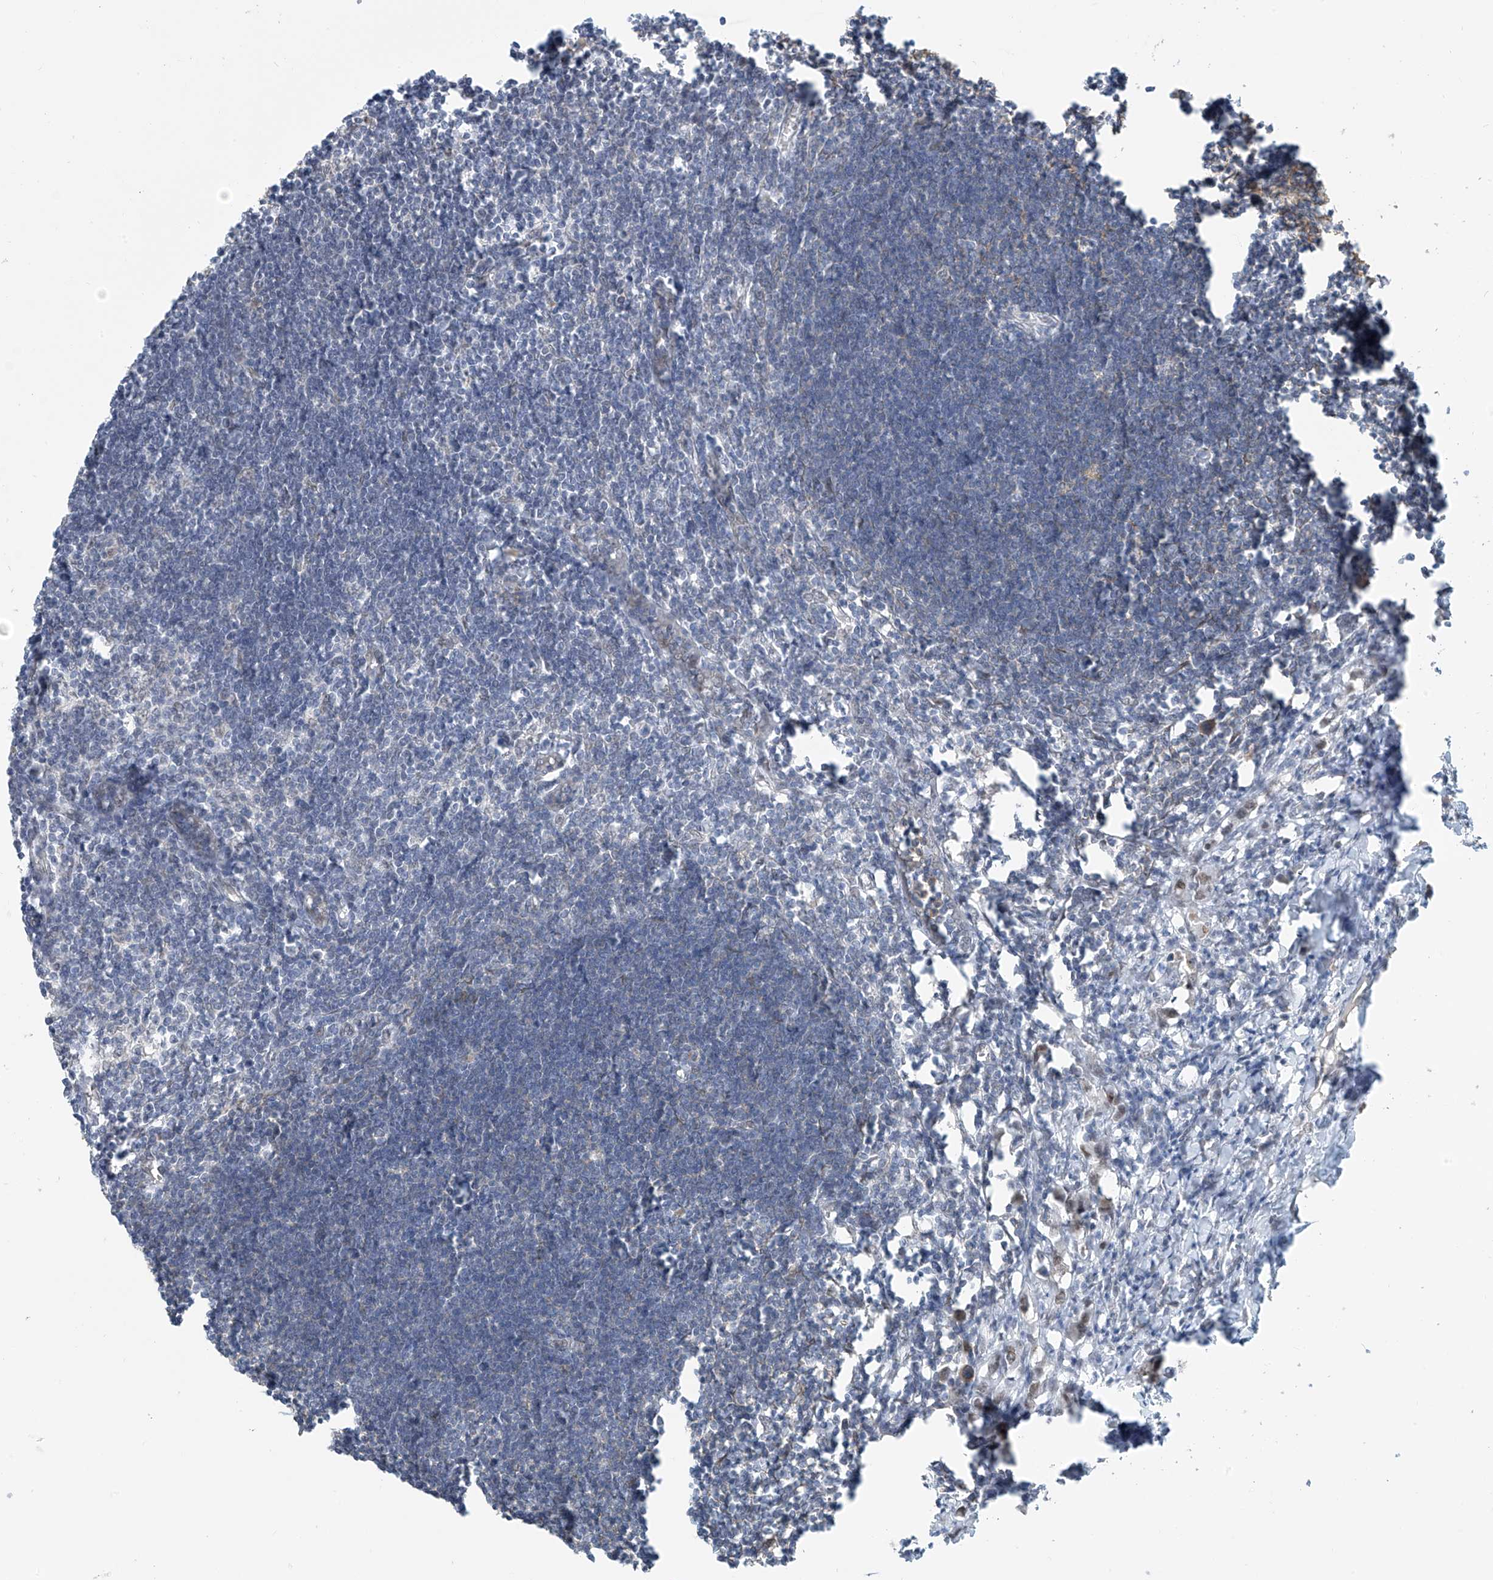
{"staining": {"intensity": "weak", "quantity": "25%-75%", "location": "nuclear"}, "tissue": "lymph node", "cell_type": "Germinal center cells", "image_type": "normal", "snomed": [{"axis": "morphology", "description": "Normal tissue, NOS"}, {"axis": "morphology", "description": "Malignant melanoma, Metastatic site"}, {"axis": "topography", "description": "Lymph node"}], "caption": "Immunohistochemical staining of unremarkable human lymph node shows low levels of weak nuclear positivity in about 25%-75% of germinal center cells. The protein of interest is stained brown, and the nuclei are stained in blue (DAB IHC with brightfield microscopy, high magnification).", "gene": "MCM9", "patient": {"sex": "male", "age": 41}}